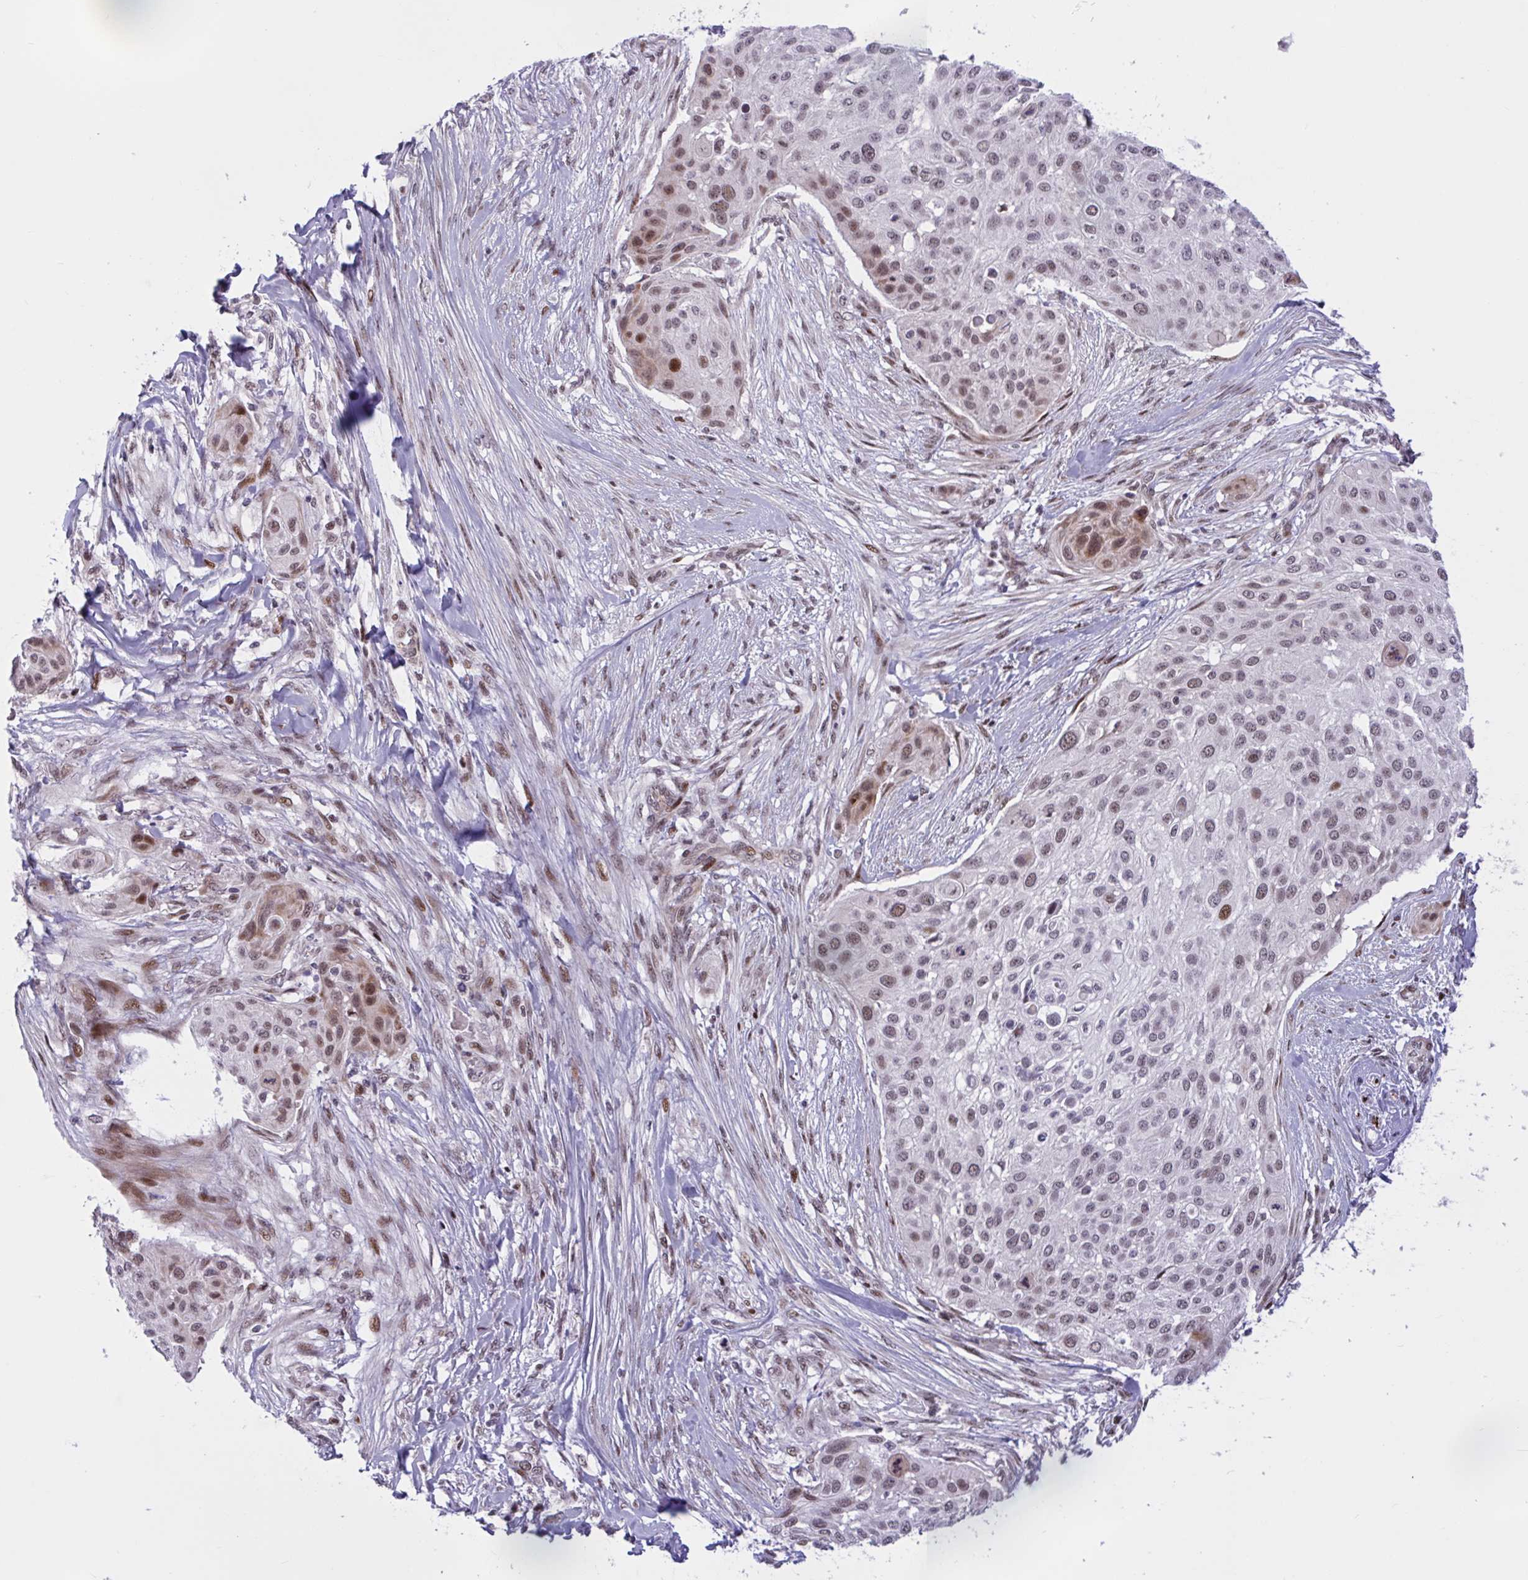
{"staining": {"intensity": "moderate", "quantity": "25%-75%", "location": "nuclear"}, "tissue": "skin cancer", "cell_type": "Tumor cells", "image_type": "cancer", "snomed": [{"axis": "morphology", "description": "Squamous cell carcinoma, NOS"}, {"axis": "topography", "description": "Skin"}], "caption": "Protein staining of skin cancer (squamous cell carcinoma) tissue demonstrates moderate nuclear staining in about 25%-75% of tumor cells. The staining is performed using DAB brown chromogen to label protein expression. The nuclei are counter-stained blue using hematoxylin.", "gene": "RBL1", "patient": {"sex": "female", "age": 87}}